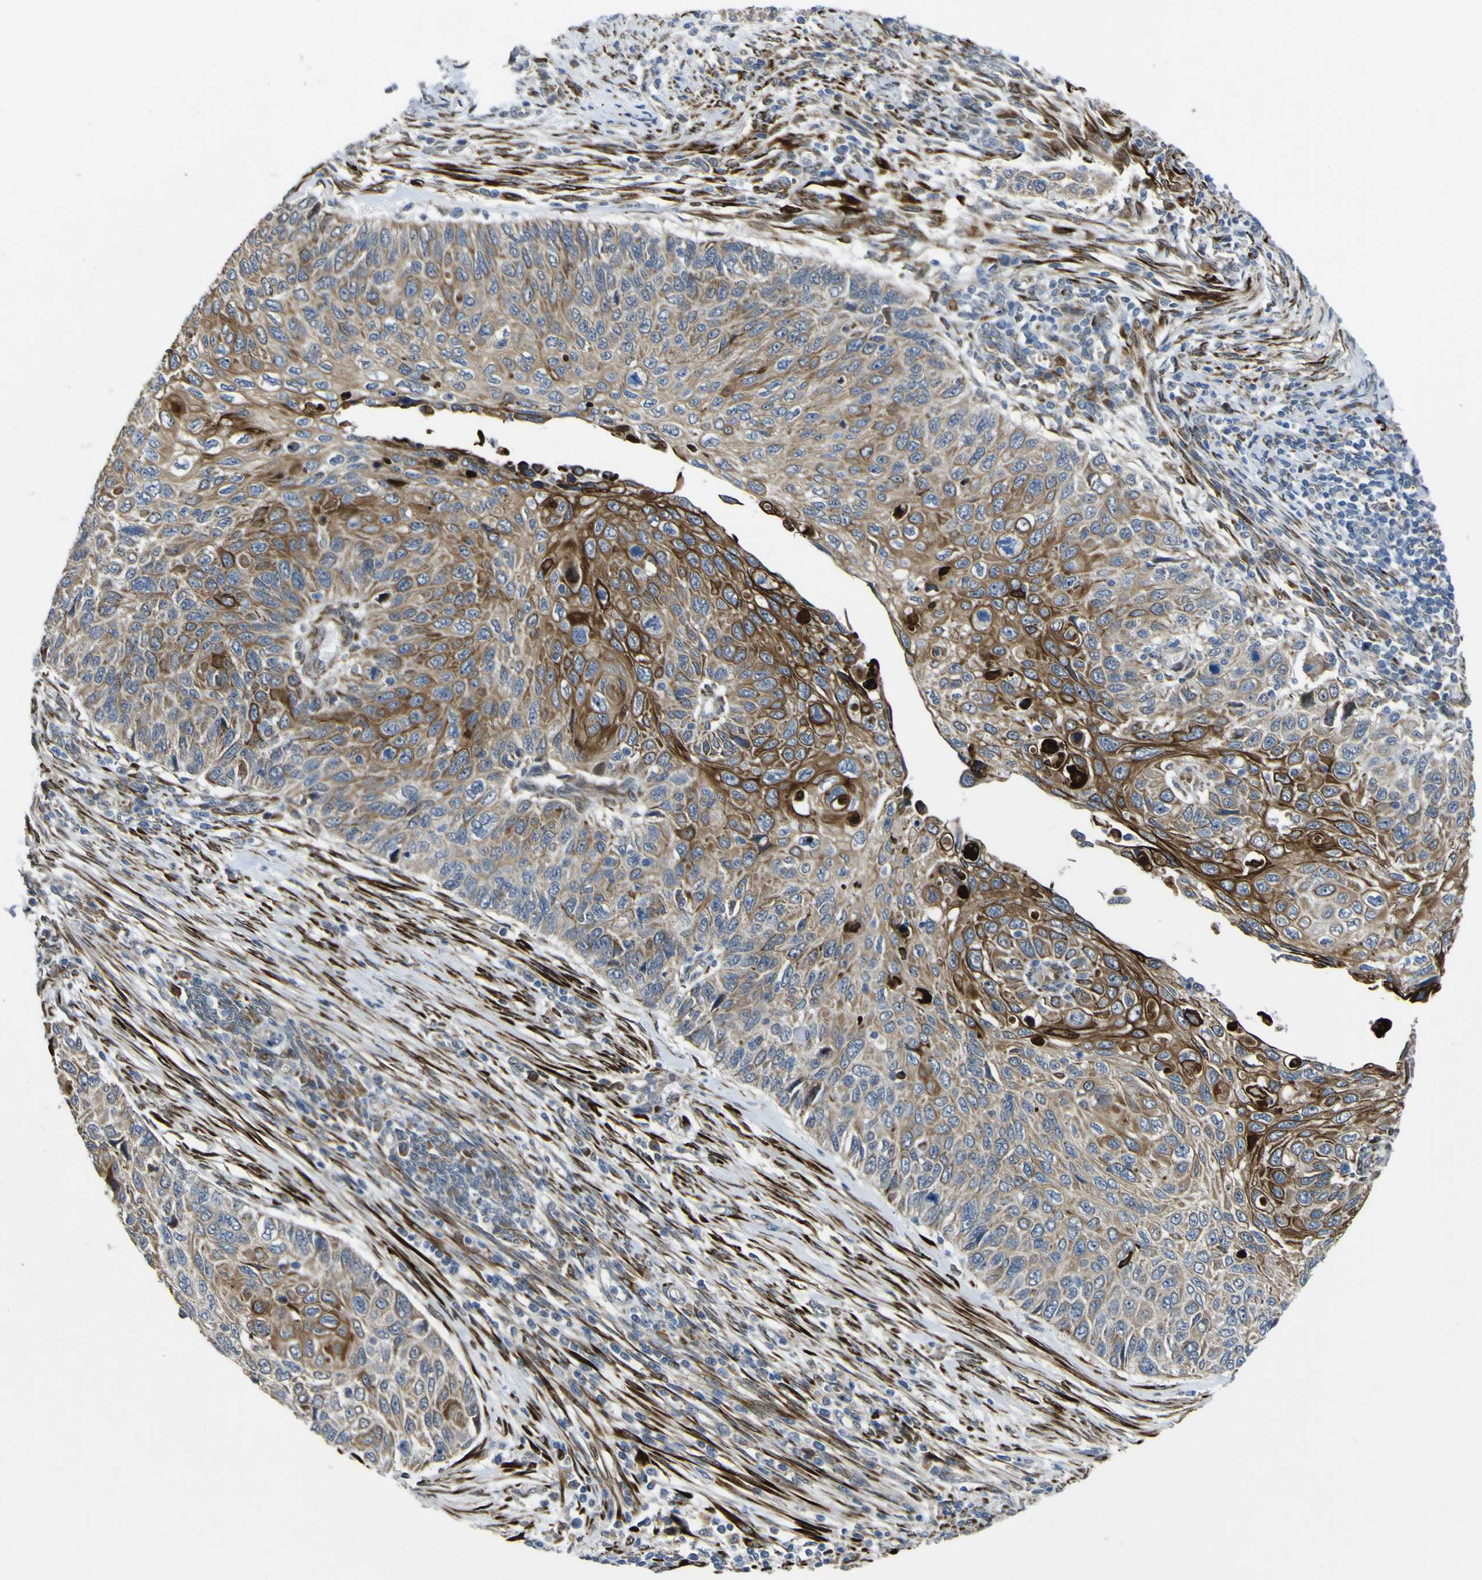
{"staining": {"intensity": "strong", "quantity": "25%-75%", "location": "cytoplasmic/membranous"}, "tissue": "cervical cancer", "cell_type": "Tumor cells", "image_type": "cancer", "snomed": [{"axis": "morphology", "description": "Squamous cell carcinoma, NOS"}, {"axis": "topography", "description": "Cervix"}], "caption": "Cervical squamous cell carcinoma stained with a protein marker reveals strong staining in tumor cells.", "gene": "LBHD1", "patient": {"sex": "female", "age": 70}}